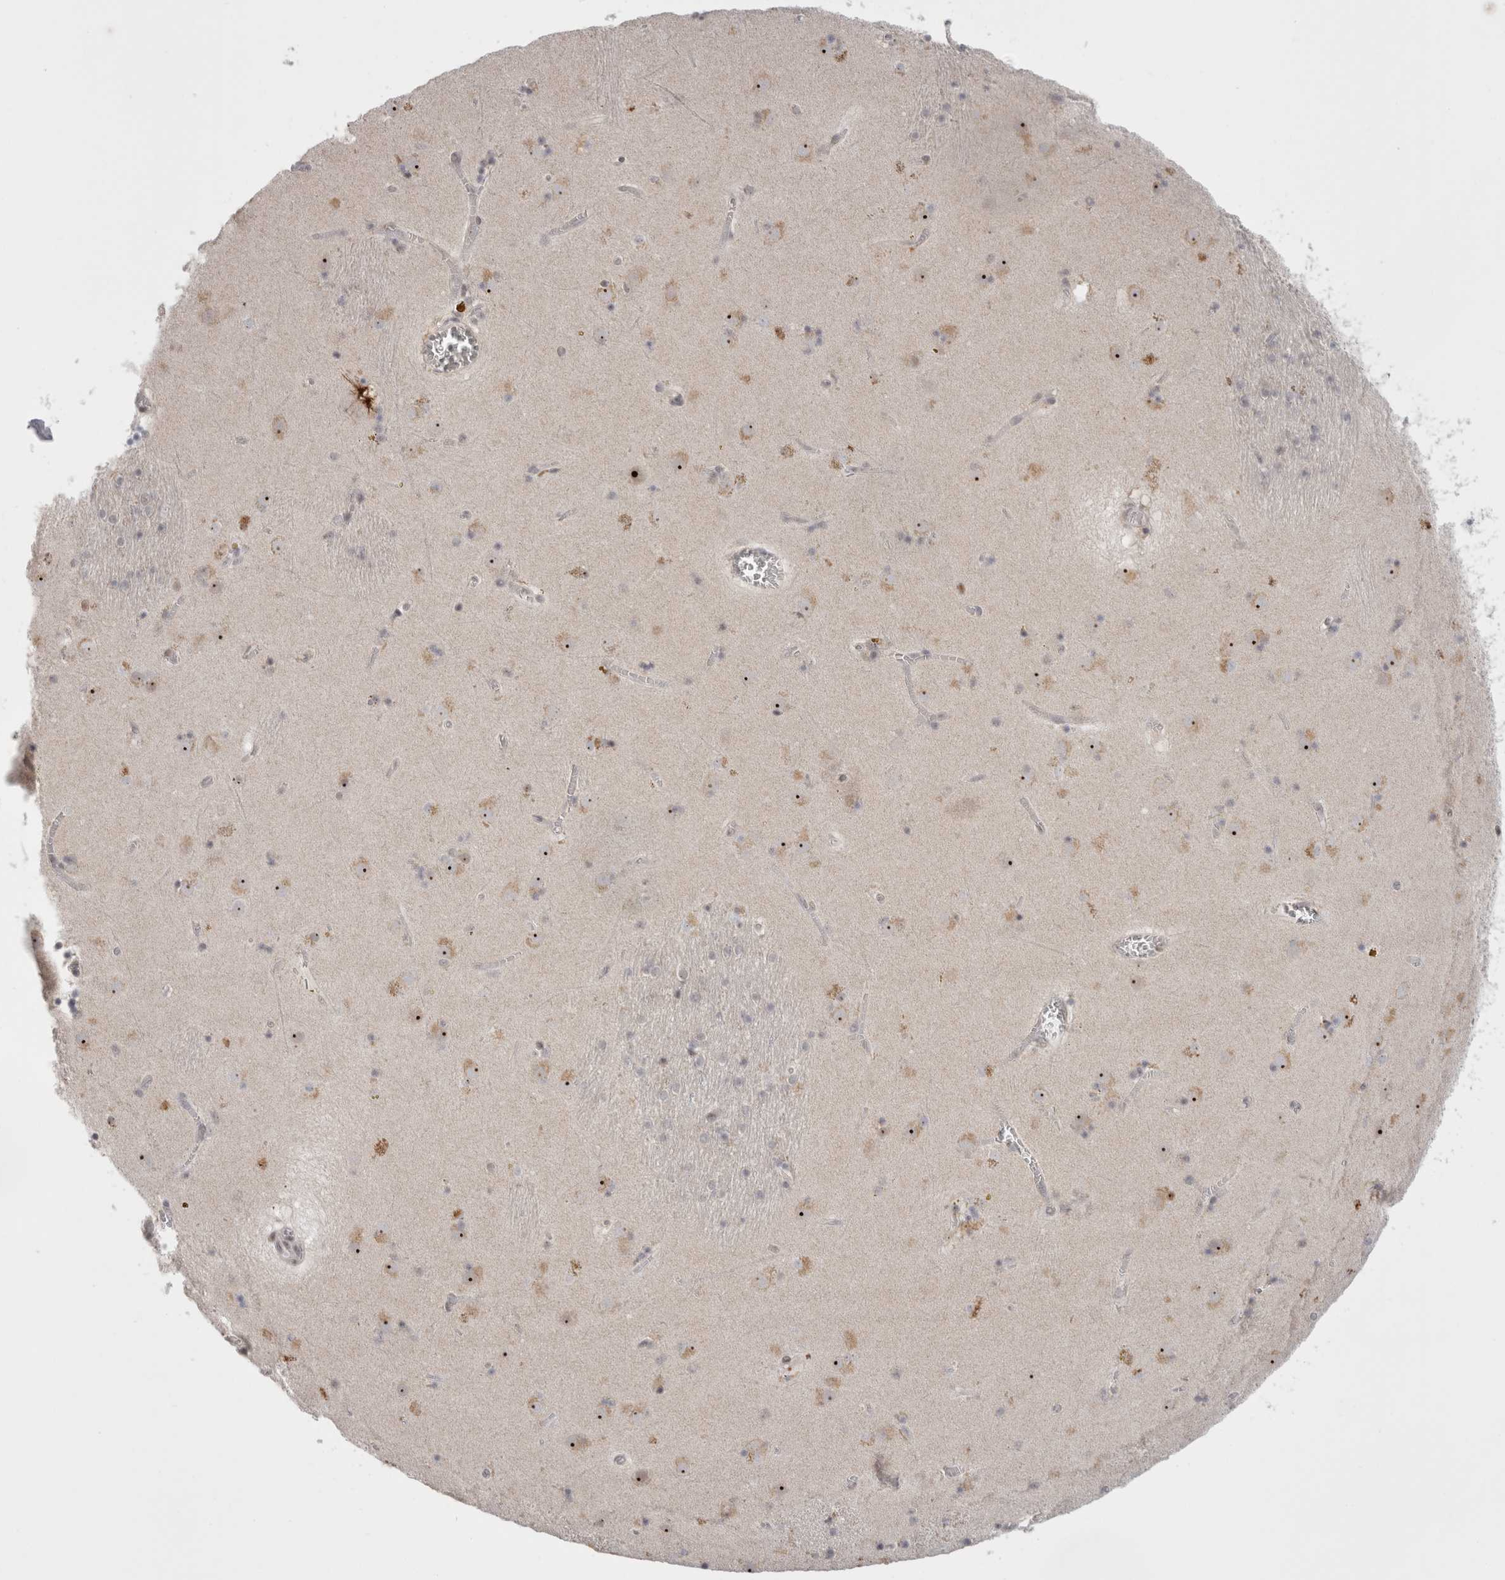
{"staining": {"intensity": "moderate", "quantity": "<25%", "location": "nuclear"}, "tissue": "caudate", "cell_type": "Glial cells", "image_type": "normal", "snomed": [{"axis": "morphology", "description": "Normal tissue, NOS"}, {"axis": "topography", "description": "Lateral ventricle wall"}], "caption": "This photomicrograph displays immunohistochemistry (IHC) staining of unremarkable caudate, with low moderate nuclear staining in approximately <25% of glial cells.", "gene": "SENP6", "patient": {"sex": "male", "age": 70}}